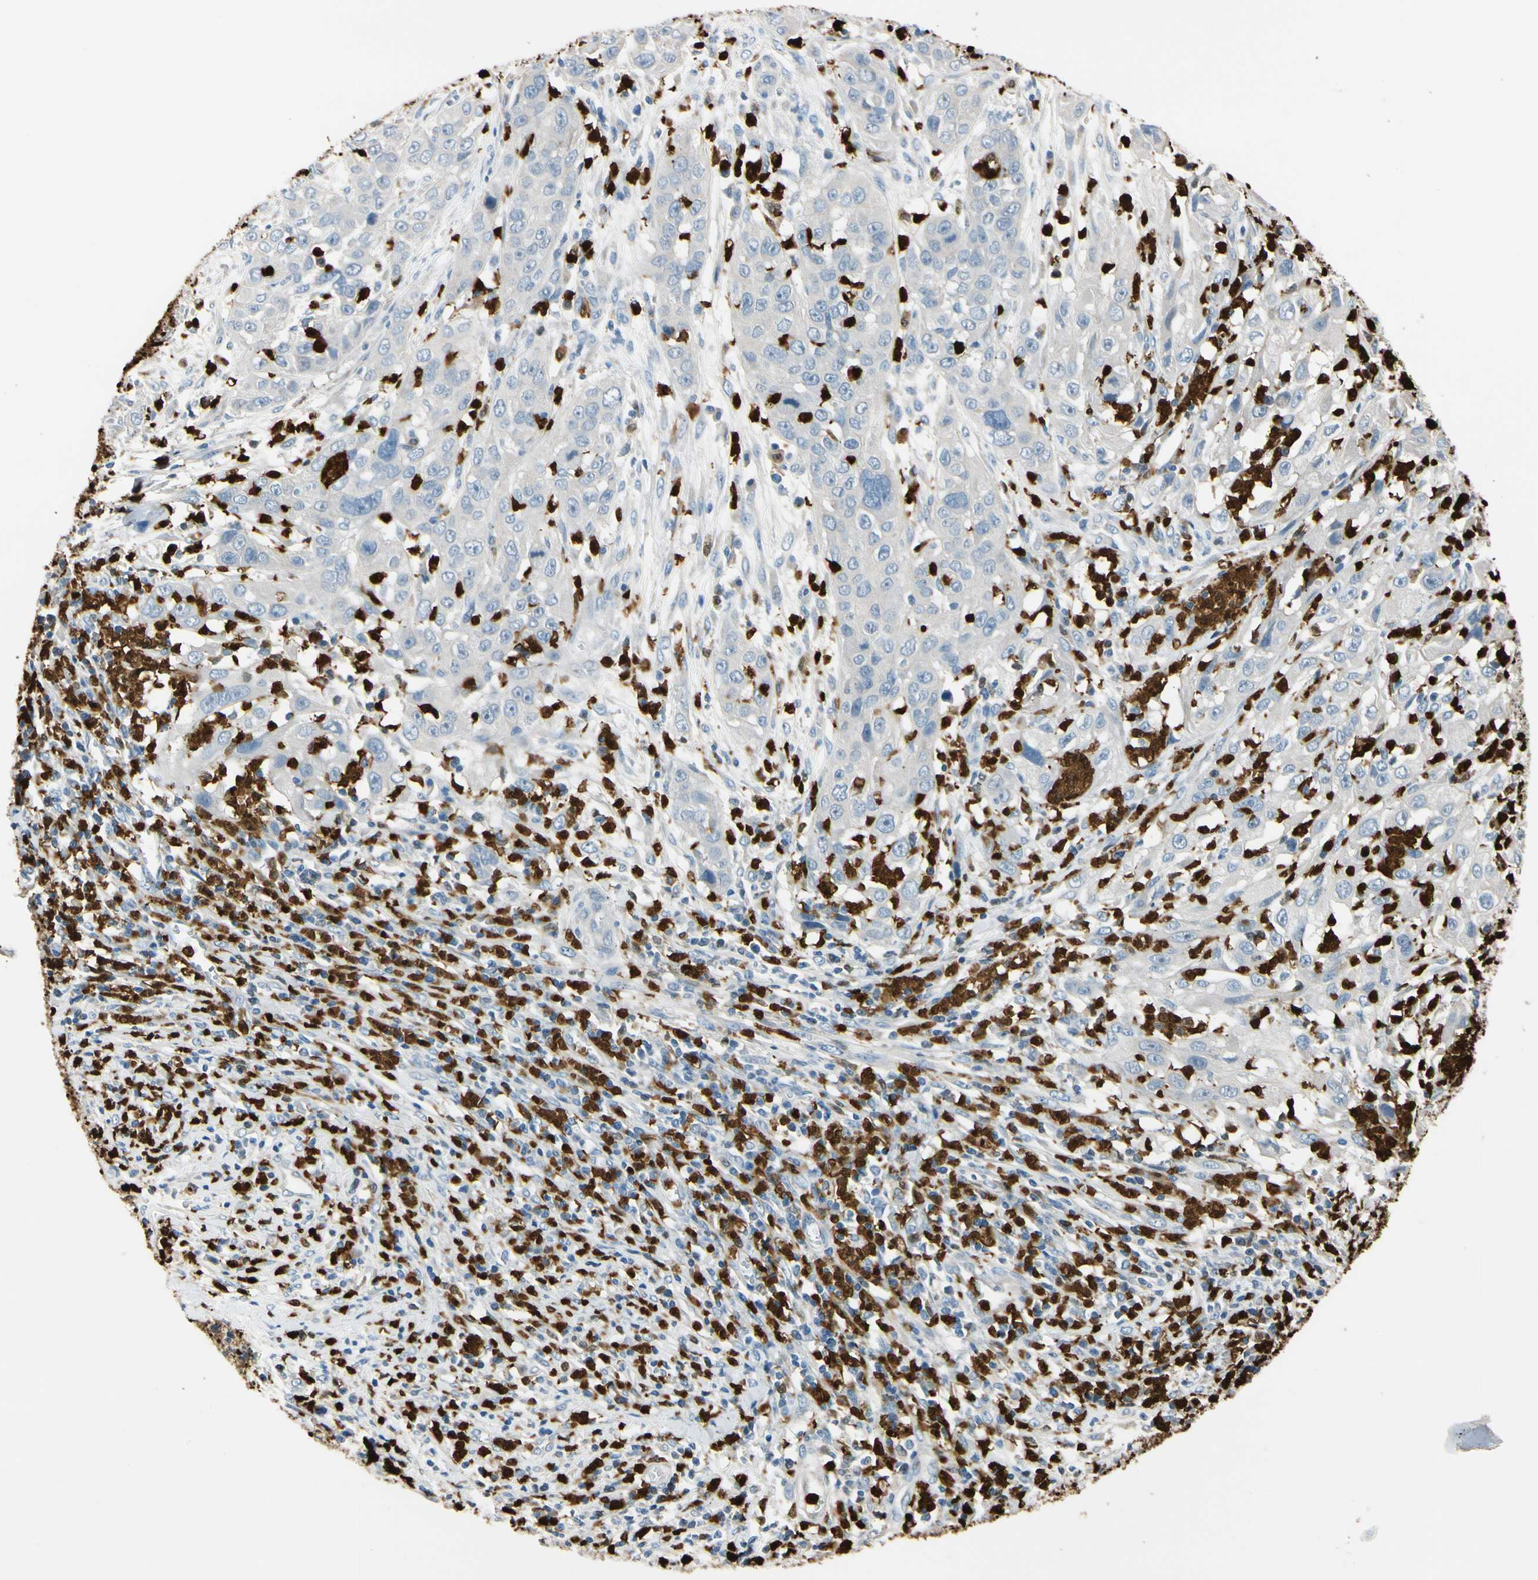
{"staining": {"intensity": "negative", "quantity": "none", "location": "none"}, "tissue": "cervical cancer", "cell_type": "Tumor cells", "image_type": "cancer", "snomed": [{"axis": "morphology", "description": "Squamous cell carcinoma, NOS"}, {"axis": "topography", "description": "Cervix"}], "caption": "Immunohistochemical staining of human cervical squamous cell carcinoma shows no significant staining in tumor cells.", "gene": "TRAF5", "patient": {"sex": "female", "age": 32}}